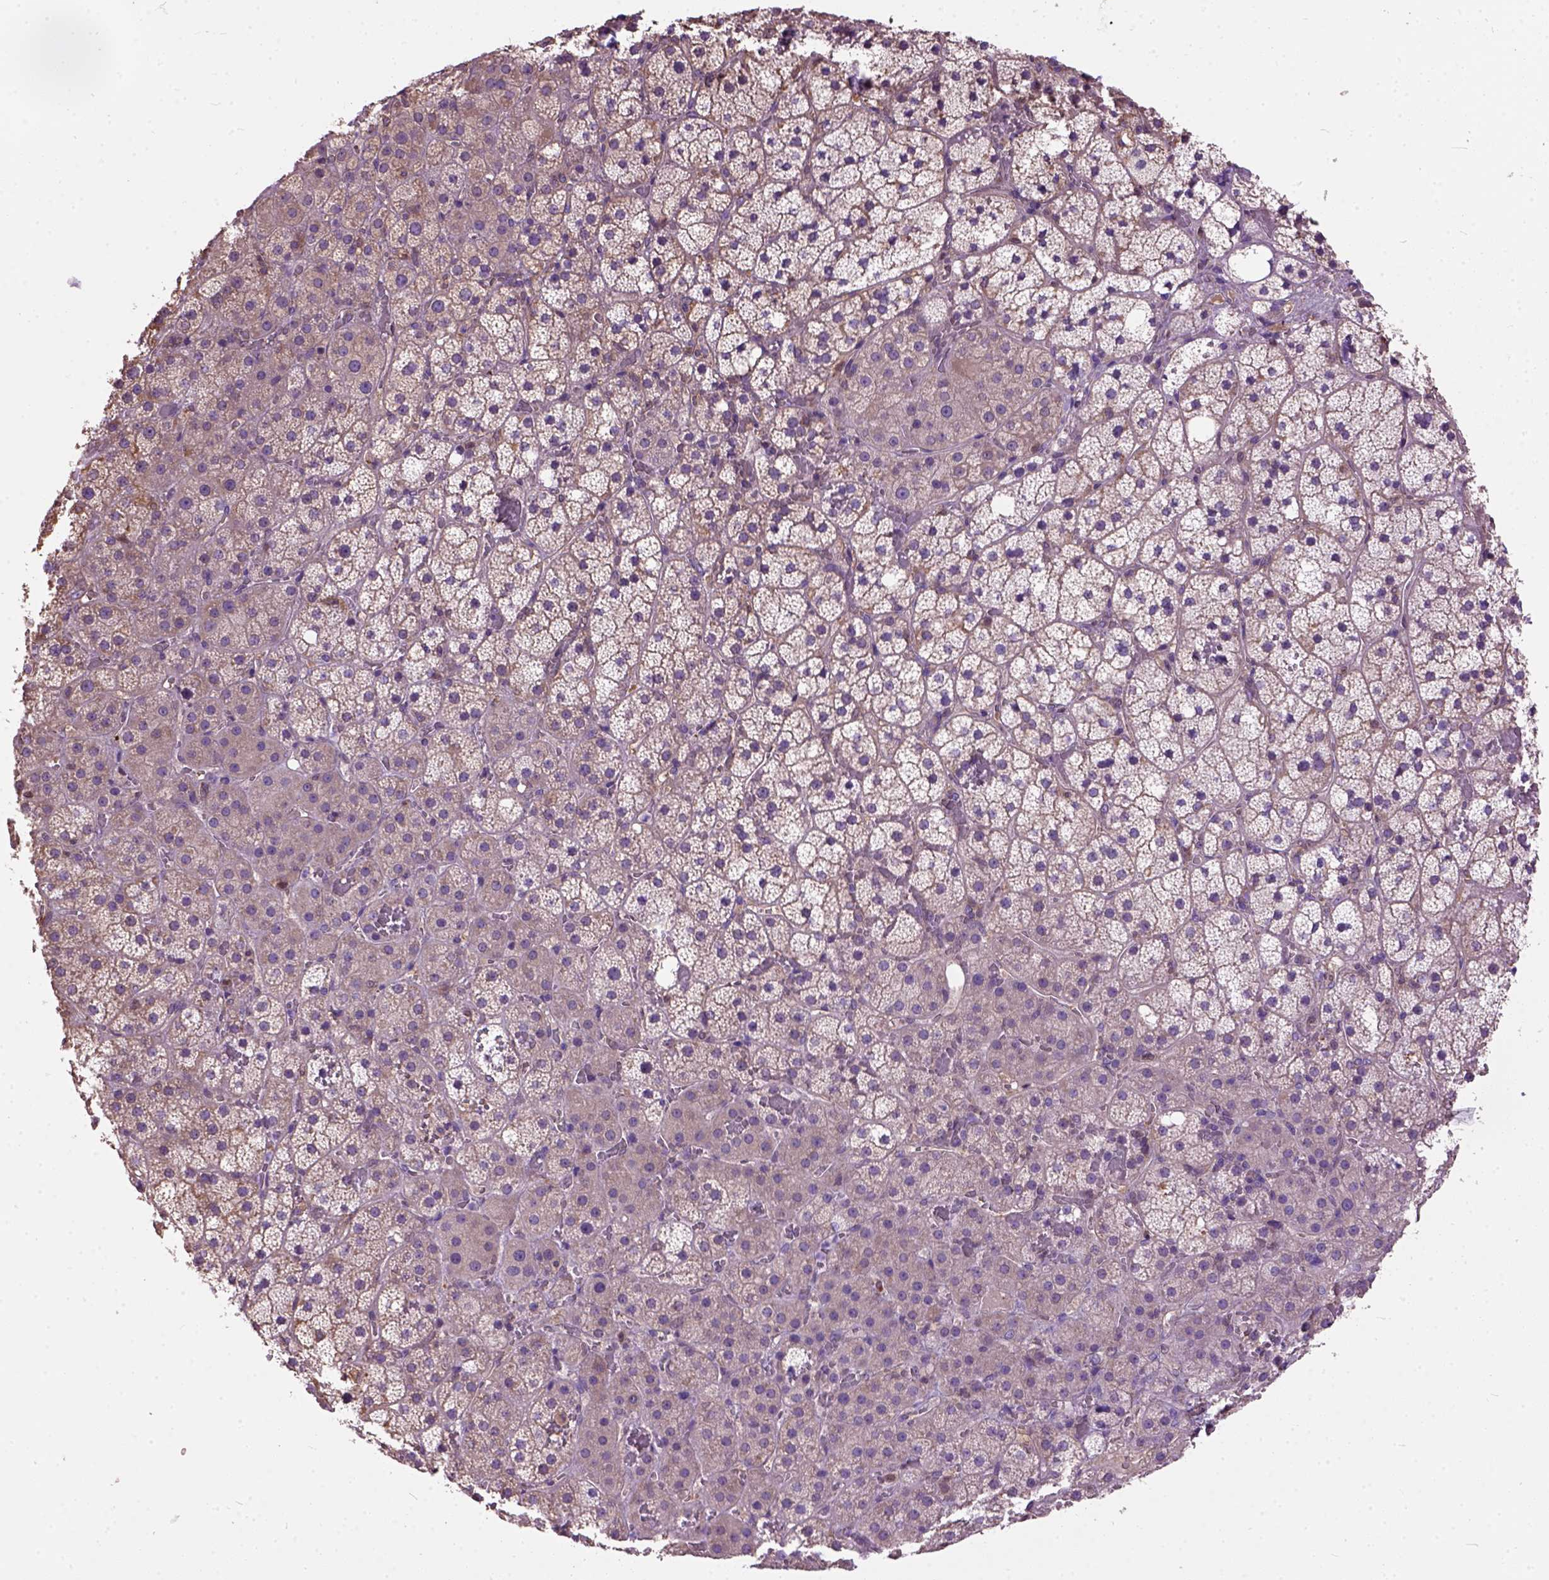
{"staining": {"intensity": "weak", "quantity": ">75%", "location": "cytoplasmic/membranous"}, "tissue": "adrenal gland", "cell_type": "Glandular cells", "image_type": "normal", "snomed": [{"axis": "morphology", "description": "Normal tissue, NOS"}, {"axis": "topography", "description": "Adrenal gland"}], "caption": "Adrenal gland was stained to show a protein in brown. There is low levels of weak cytoplasmic/membranous positivity in approximately >75% of glandular cells. The staining was performed using DAB, with brown indicating positive protein expression. Nuclei are stained blue with hematoxylin.", "gene": "SEMA4F", "patient": {"sex": "male", "age": 53}}